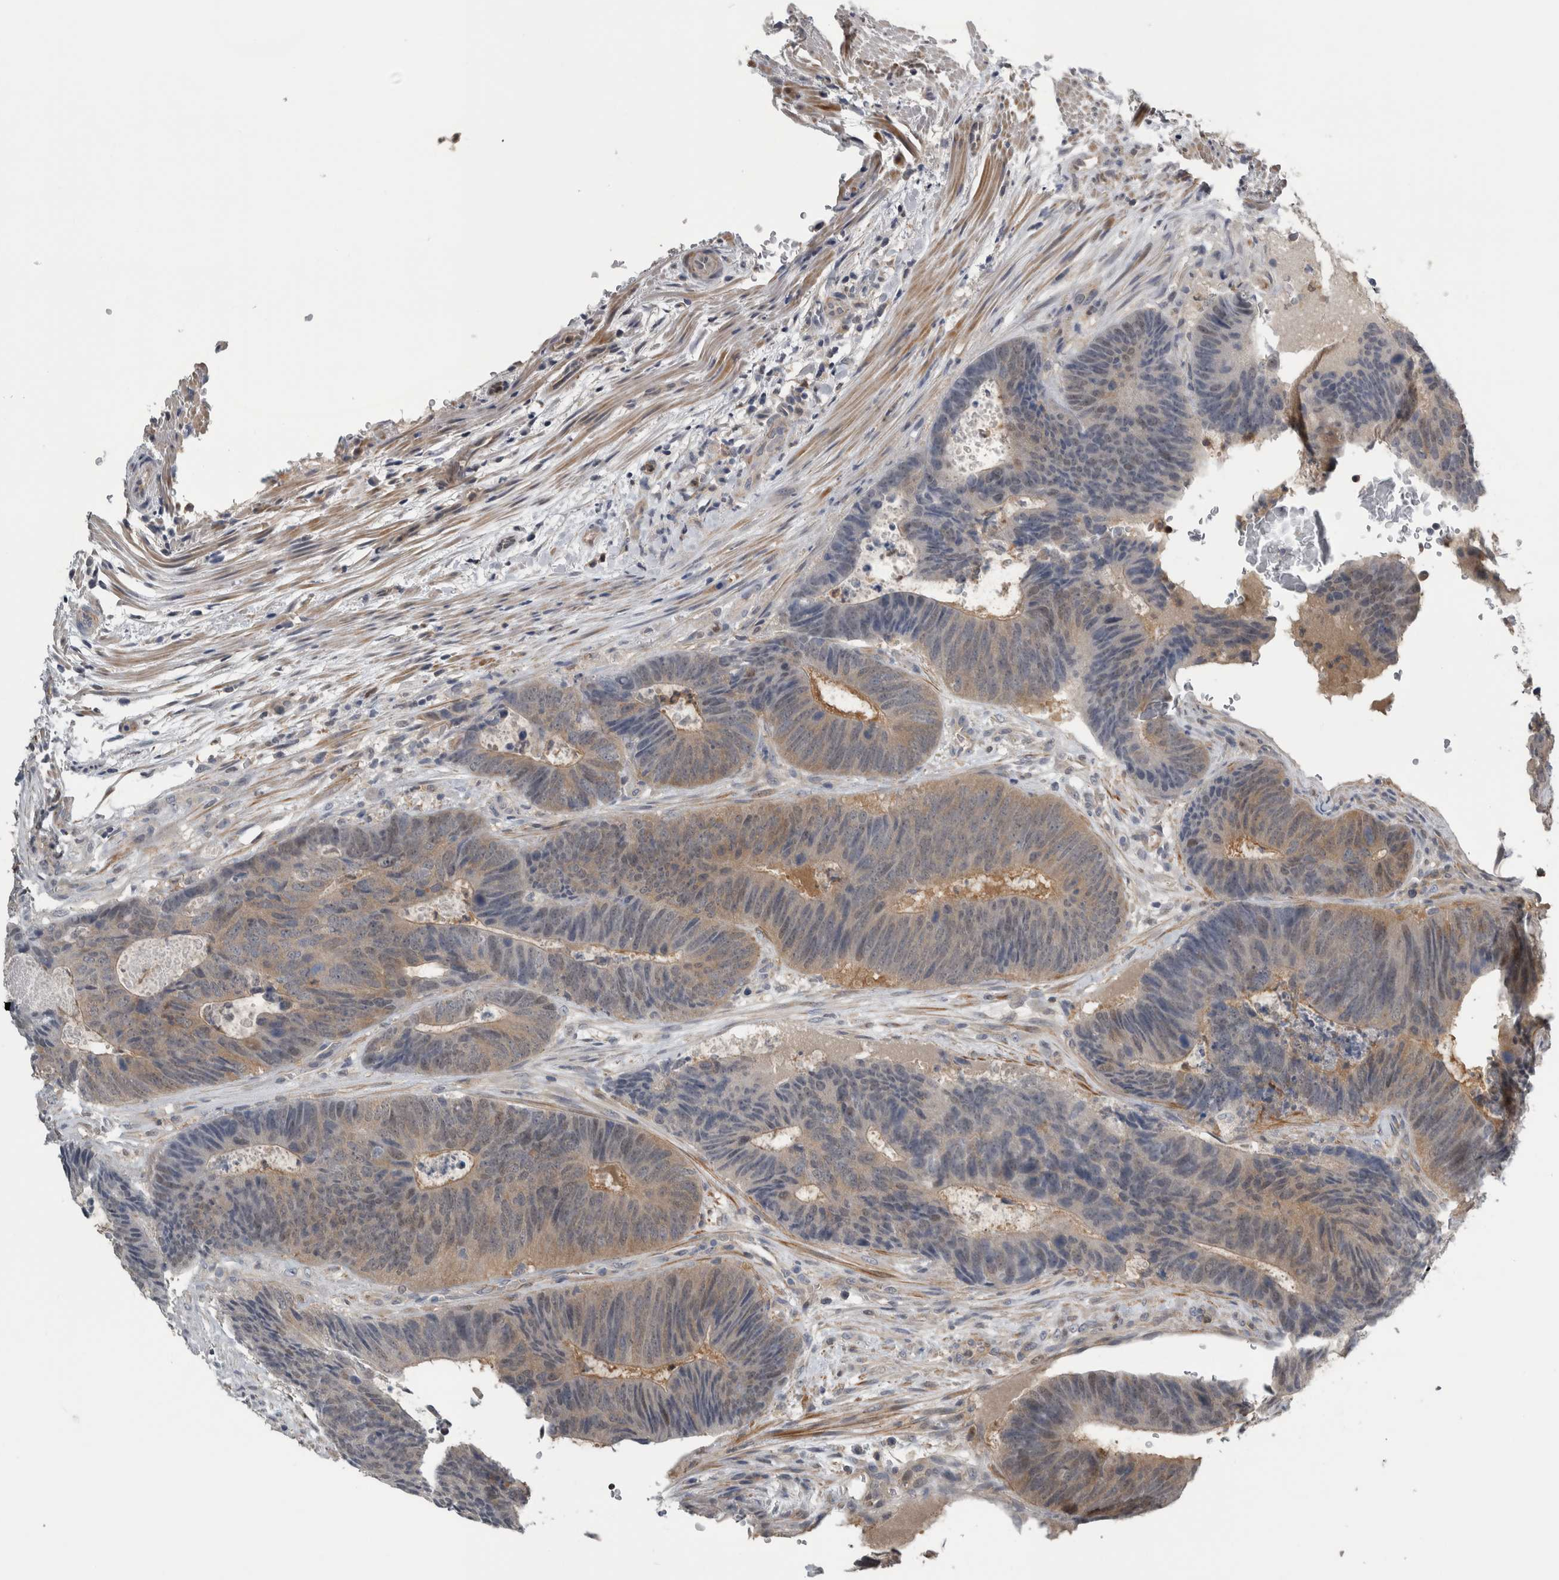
{"staining": {"intensity": "weak", "quantity": "25%-75%", "location": "cytoplasmic/membranous"}, "tissue": "colorectal cancer", "cell_type": "Tumor cells", "image_type": "cancer", "snomed": [{"axis": "morphology", "description": "Adenocarcinoma, NOS"}, {"axis": "topography", "description": "Colon"}], "caption": "A histopathology image of human adenocarcinoma (colorectal) stained for a protein exhibits weak cytoplasmic/membranous brown staining in tumor cells.", "gene": "NAPRT", "patient": {"sex": "male", "age": 56}}